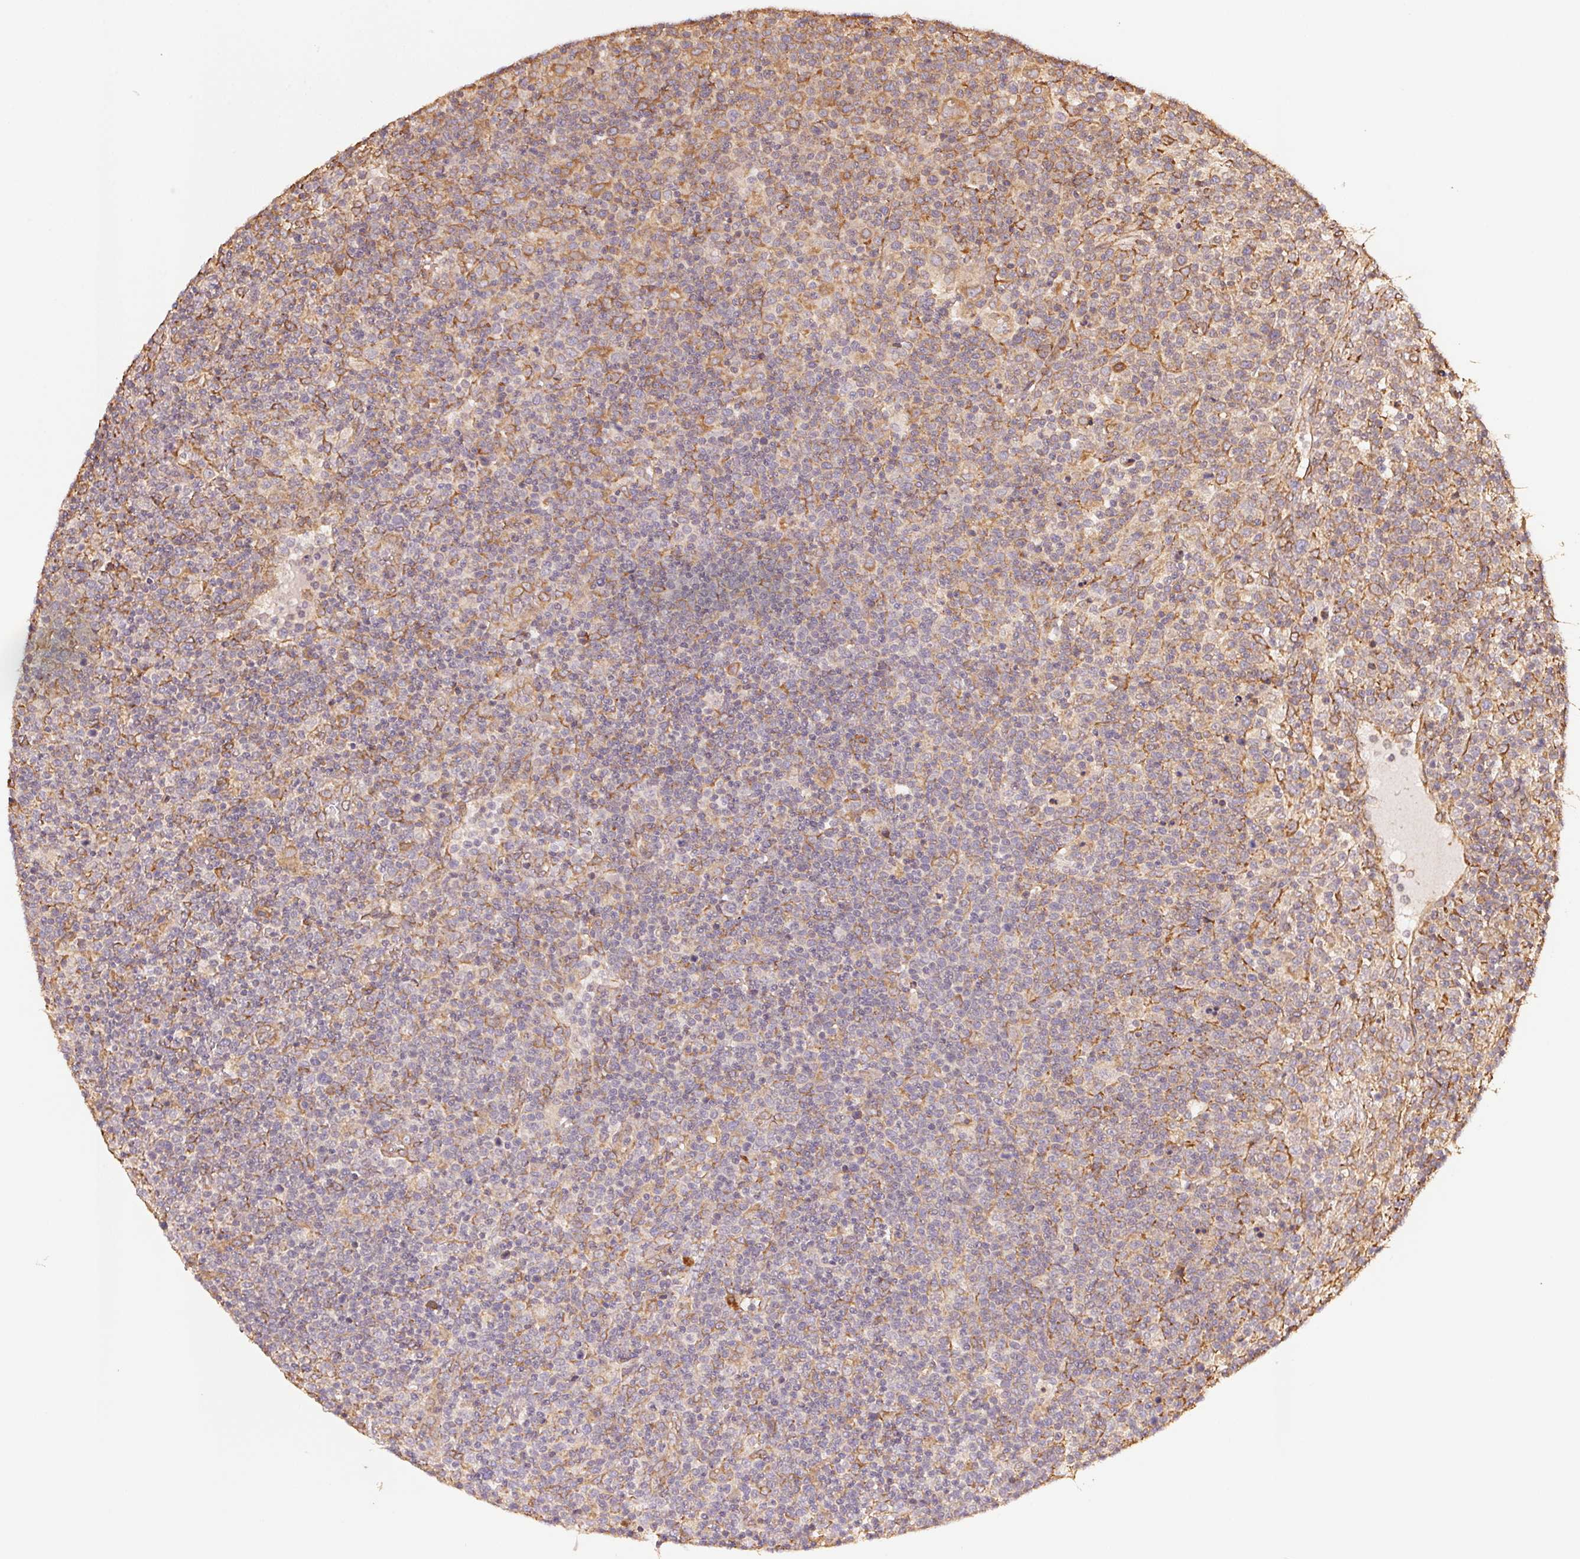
{"staining": {"intensity": "negative", "quantity": "none", "location": "none"}, "tissue": "lymphoma", "cell_type": "Tumor cells", "image_type": "cancer", "snomed": [{"axis": "morphology", "description": "Malignant lymphoma, non-Hodgkin's type, High grade"}, {"axis": "topography", "description": "Lymph node"}], "caption": "Tumor cells are negative for brown protein staining in lymphoma.", "gene": "C6orf163", "patient": {"sex": "male", "age": 61}}